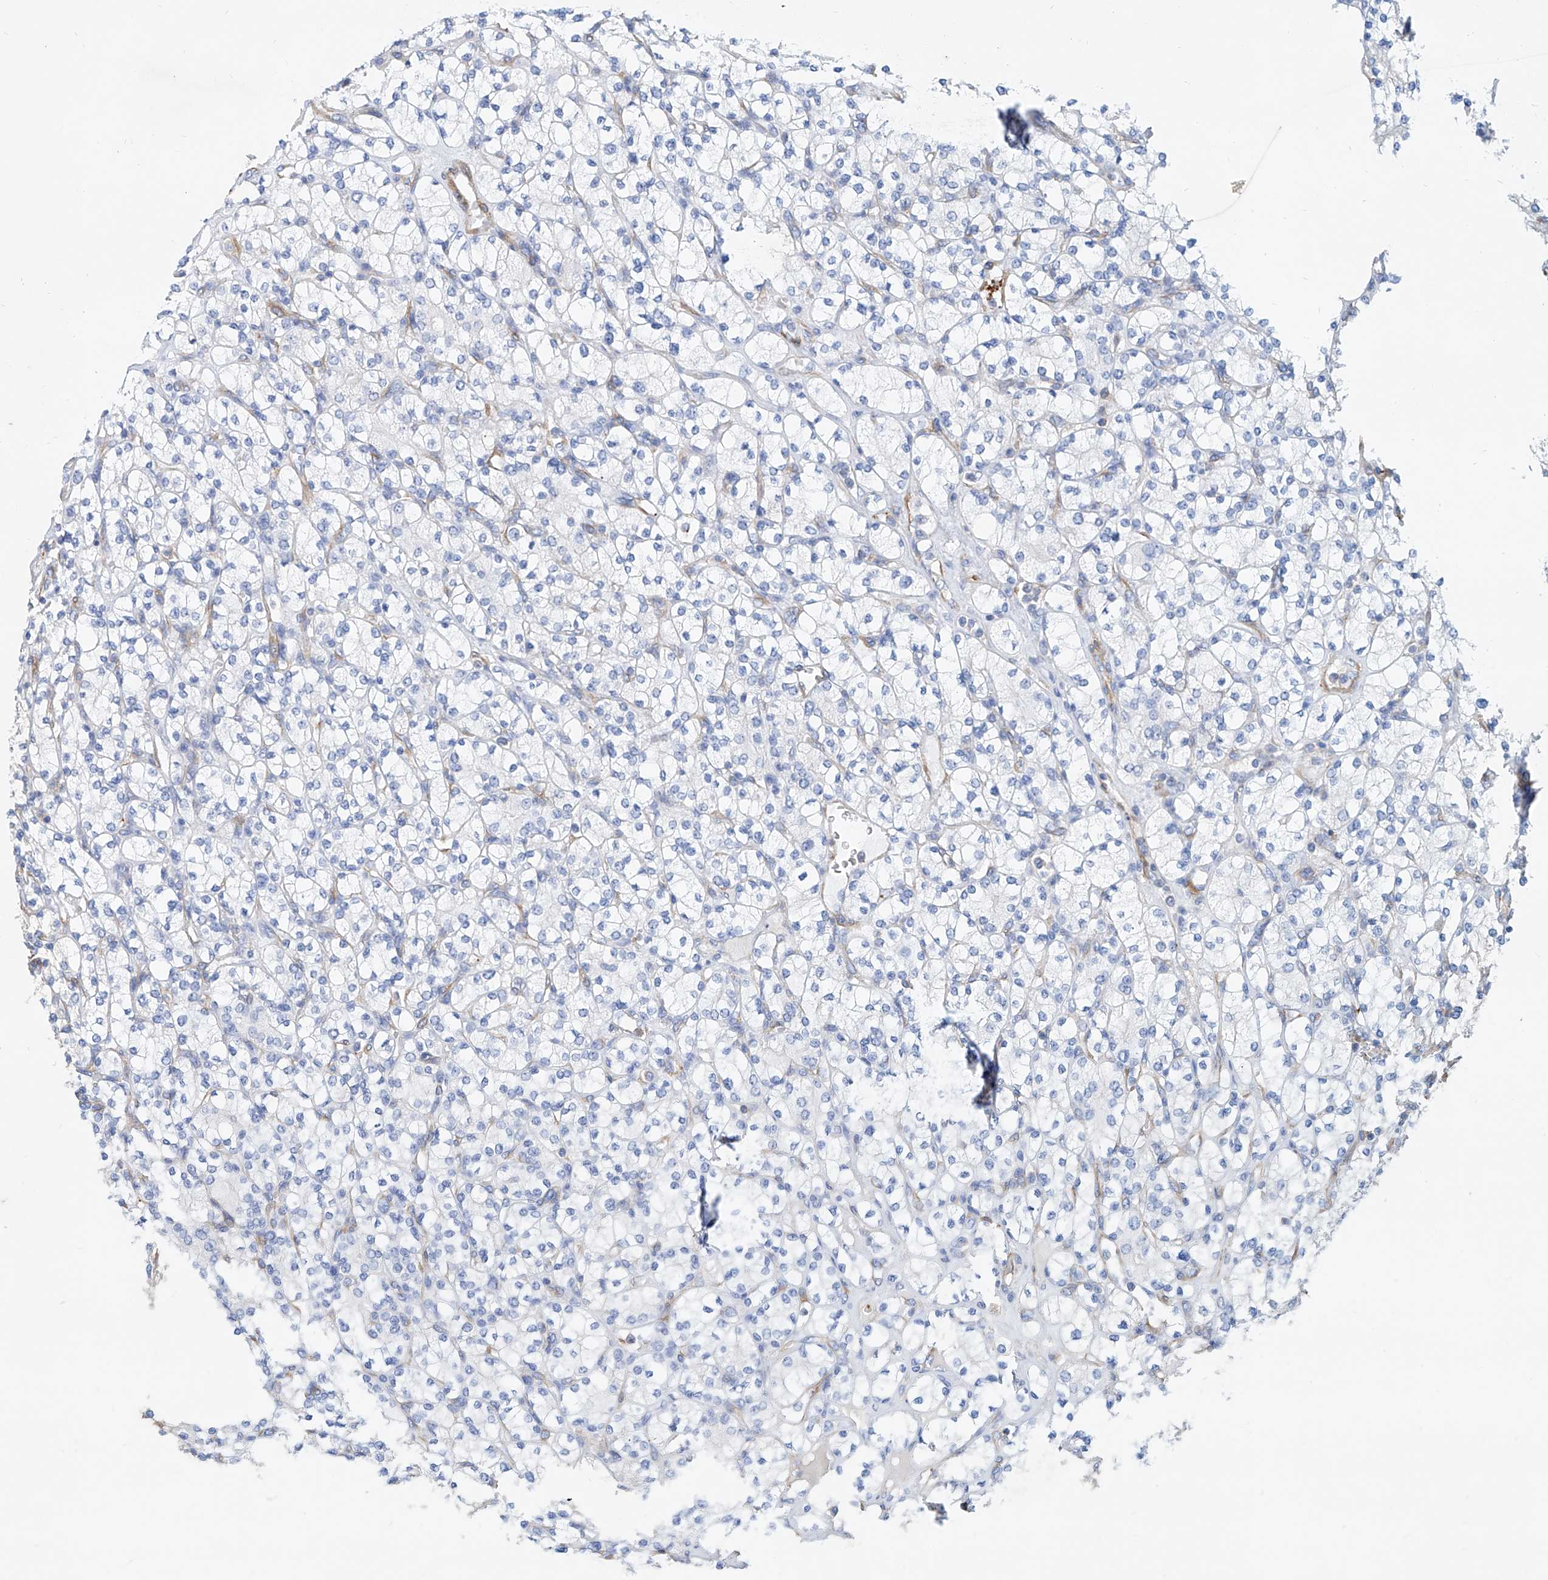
{"staining": {"intensity": "negative", "quantity": "none", "location": "none"}, "tissue": "renal cancer", "cell_type": "Tumor cells", "image_type": "cancer", "snomed": [{"axis": "morphology", "description": "Adenocarcinoma, NOS"}, {"axis": "topography", "description": "Kidney"}], "caption": "Tumor cells show no significant protein staining in renal cancer (adenocarcinoma).", "gene": "TAS2R60", "patient": {"sex": "male", "age": 77}}